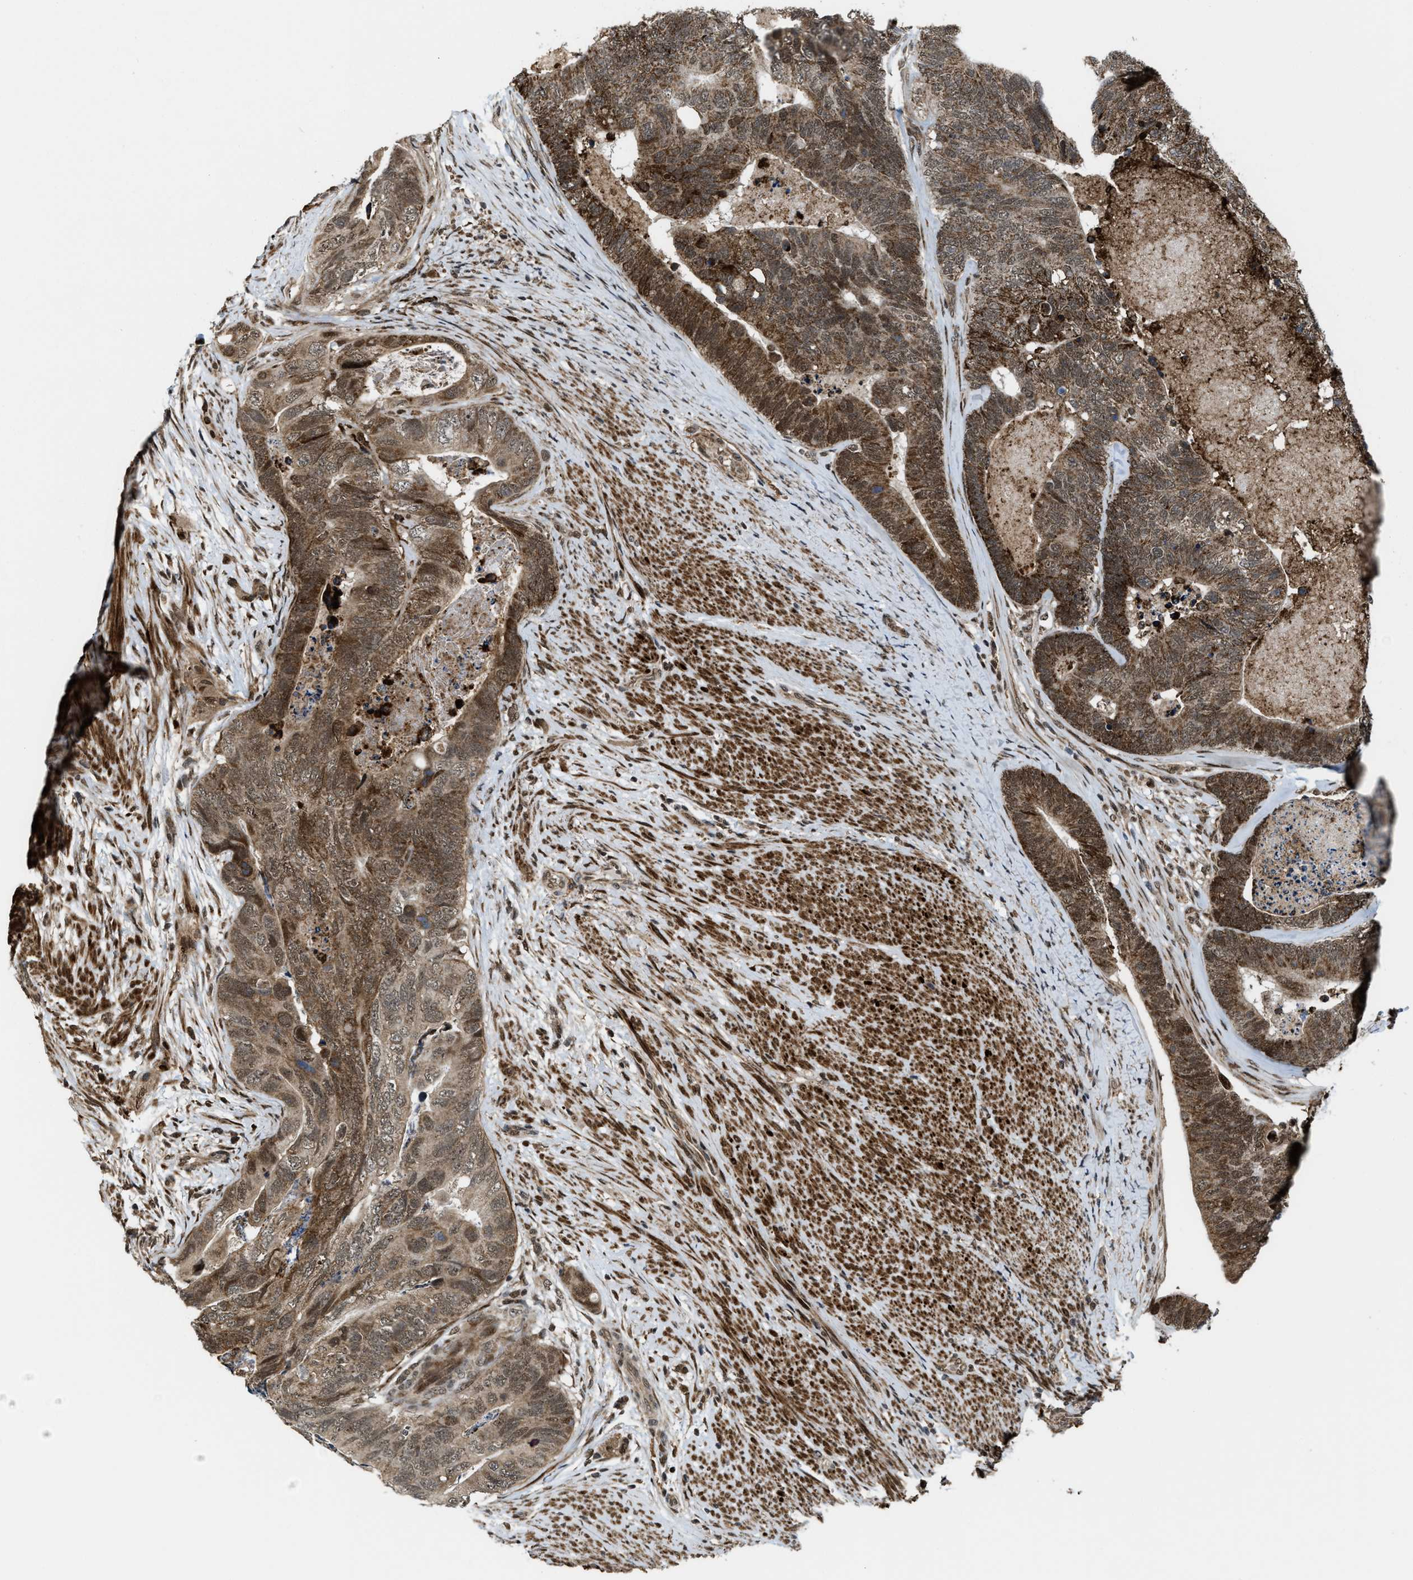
{"staining": {"intensity": "moderate", "quantity": ">75%", "location": "cytoplasmic/membranous,nuclear"}, "tissue": "colorectal cancer", "cell_type": "Tumor cells", "image_type": "cancer", "snomed": [{"axis": "morphology", "description": "Adenocarcinoma, NOS"}, {"axis": "topography", "description": "Colon"}], "caption": "Approximately >75% of tumor cells in human adenocarcinoma (colorectal) demonstrate moderate cytoplasmic/membranous and nuclear protein positivity as visualized by brown immunohistochemical staining.", "gene": "ZNF250", "patient": {"sex": "female", "age": 67}}